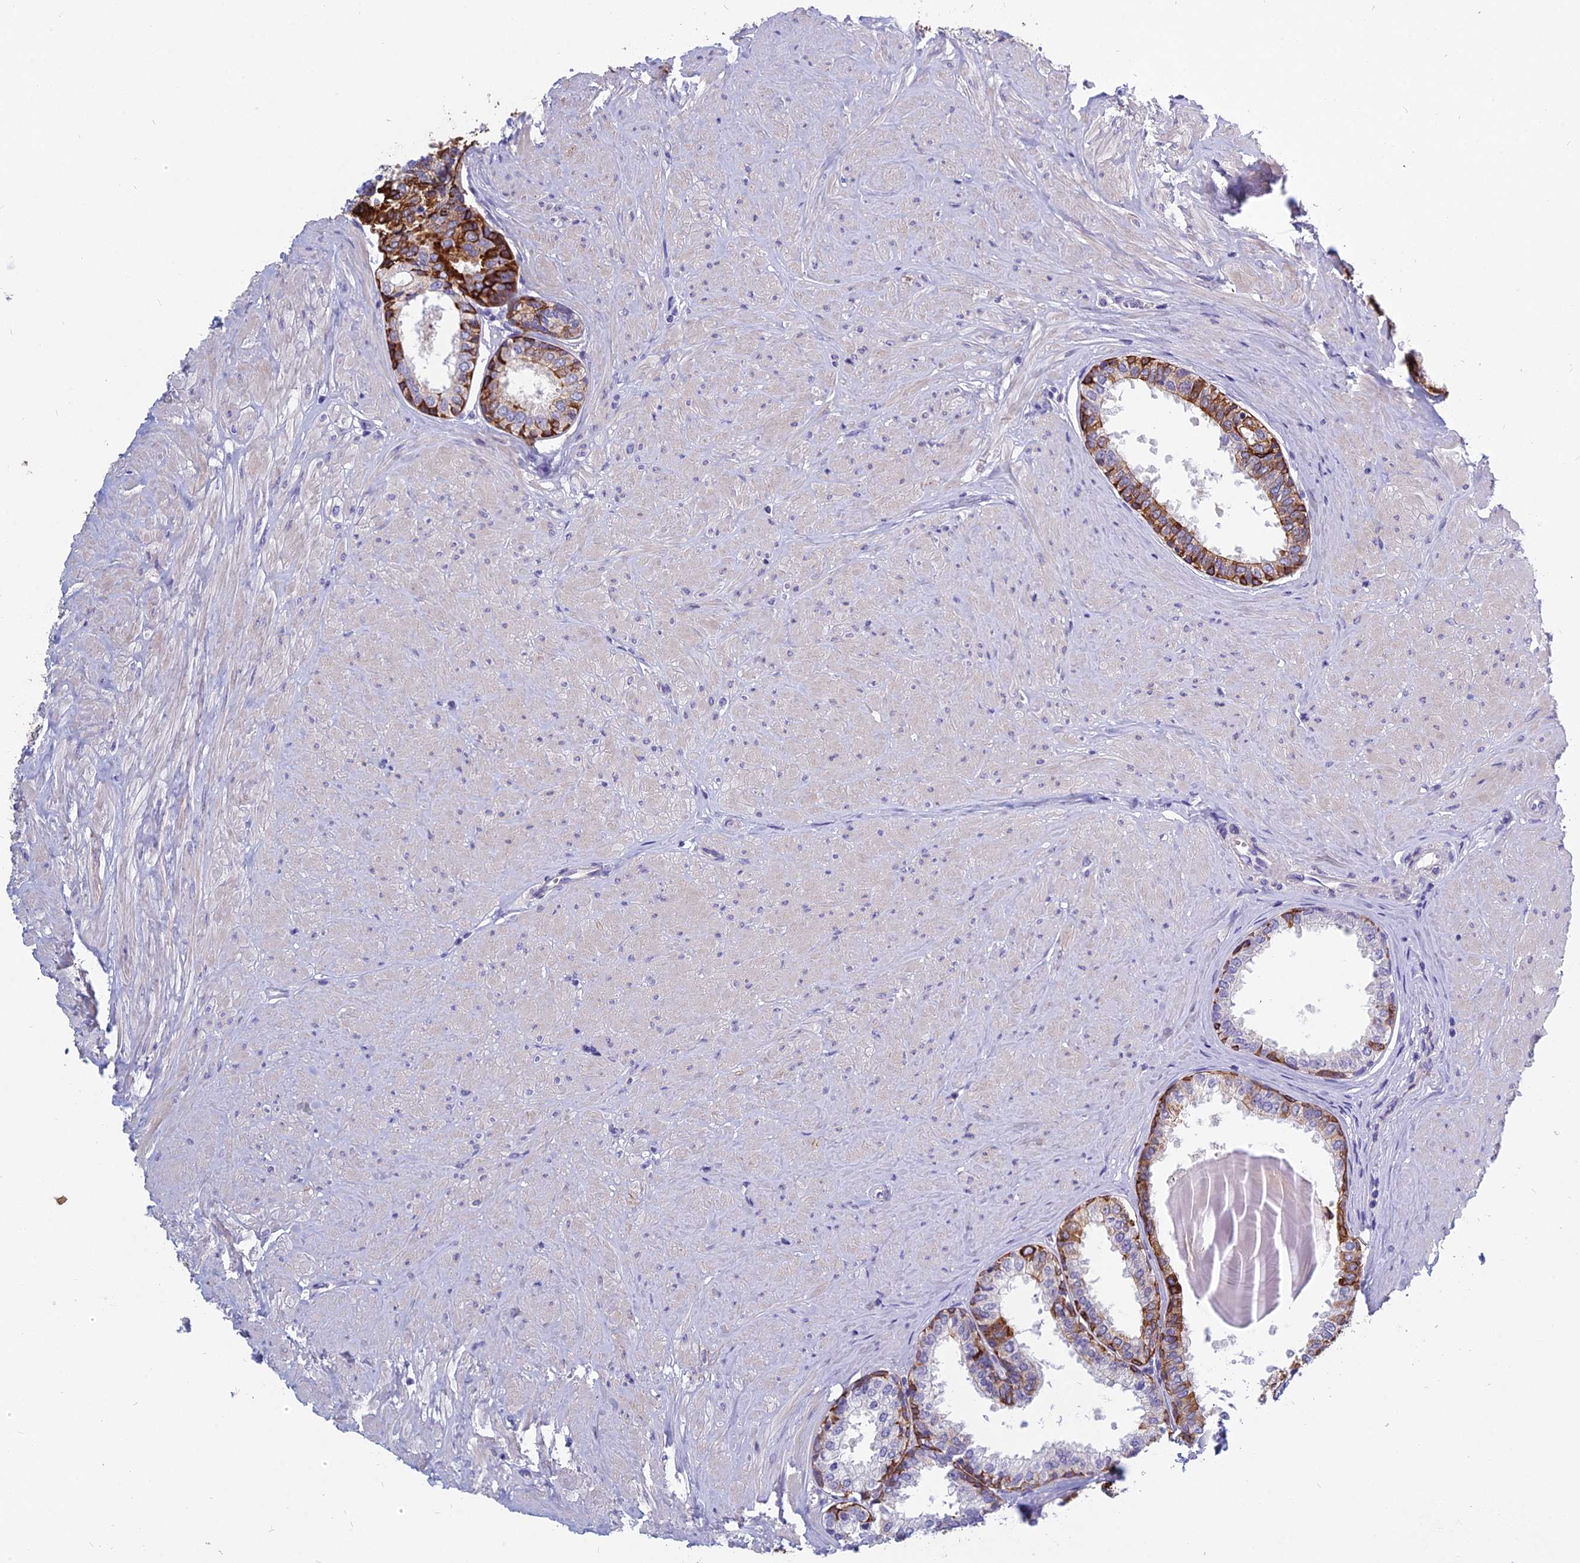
{"staining": {"intensity": "strong", "quantity": "<25%", "location": "cytoplasmic/membranous"}, "tissue": "prostate", "cell_type": "Glandular cells", "image_type": "normal", "snomed": [{"axis": "morphology", "description": "Normal tissue, NOS"}, {"axis": "topography", "description": "Prostate"}], "caption": "DAB (3,3'-diaminobenzidine) immunohistochemical staining of normal human prostate displays strong cytoplasmic/membranous protein positivity in about <25% of glandular cells. The staining was performed using DAB (3,3'-diaminobenzidine) to visualize the protein expression in brown, while the nuclei were stained in blue with hematoxylin (Magnification: 20x).", "gene": "RBM41", "patient": {"sex": "male", "age": 48}}